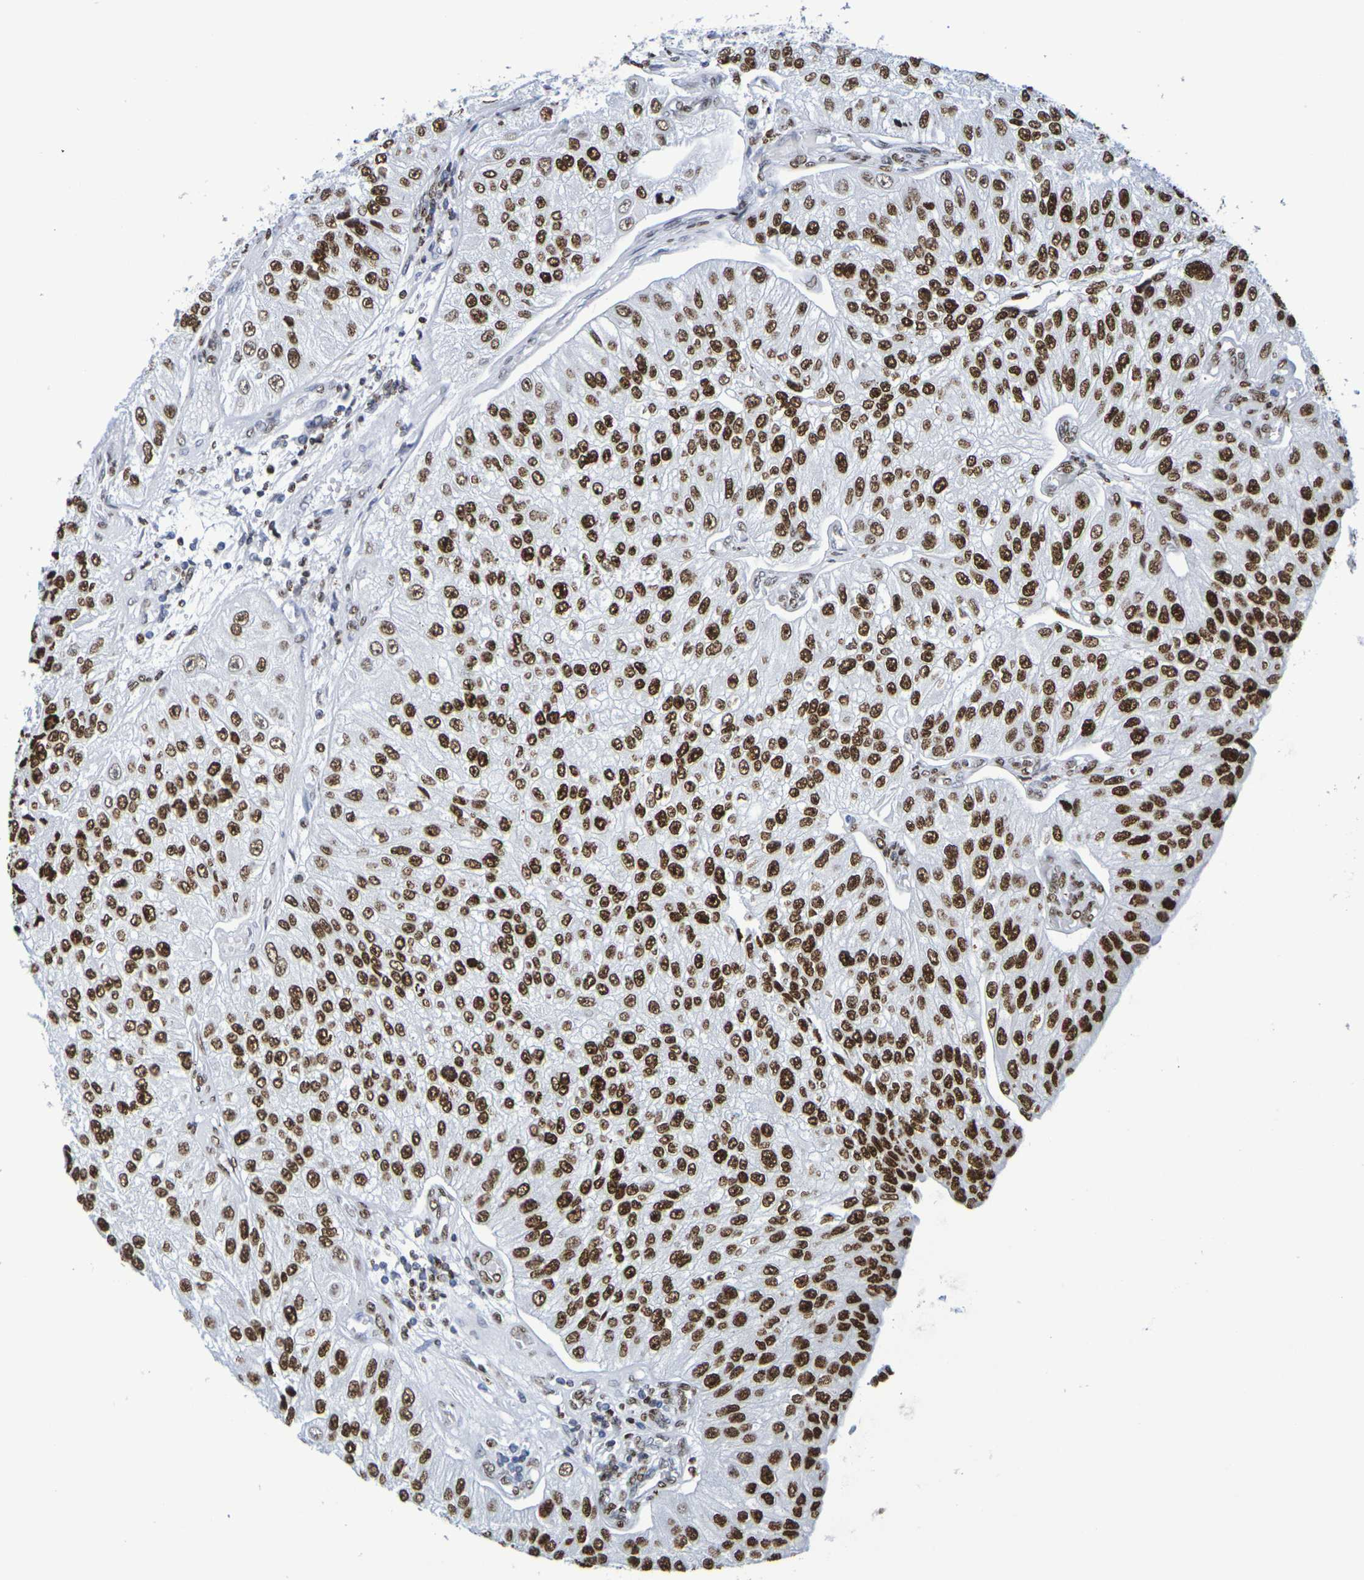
{"staining": {"intensity": "strong", "quantity": ">75%", "location": "nuclear"}, "tissue": "urothelial cancer", "cell_type": "Tumor cells", "image_type": "cancer", "snomed": [{"axis": "morphology", "description": "Urothelial carcinoma, High grade"}, {"axis": "topography", "description": "Kidney"}, {"axis": "topography", "description": "Urinary bladder"}], "caption": "Immunohistochemical staining of human urothelial carcinoma (high-grade) exhibits high levels of strong nuclear protein positivity in approximately >75% of tumor cells.", "gene": "H1-5", "patient": {"sex": "male", "age": 77}}